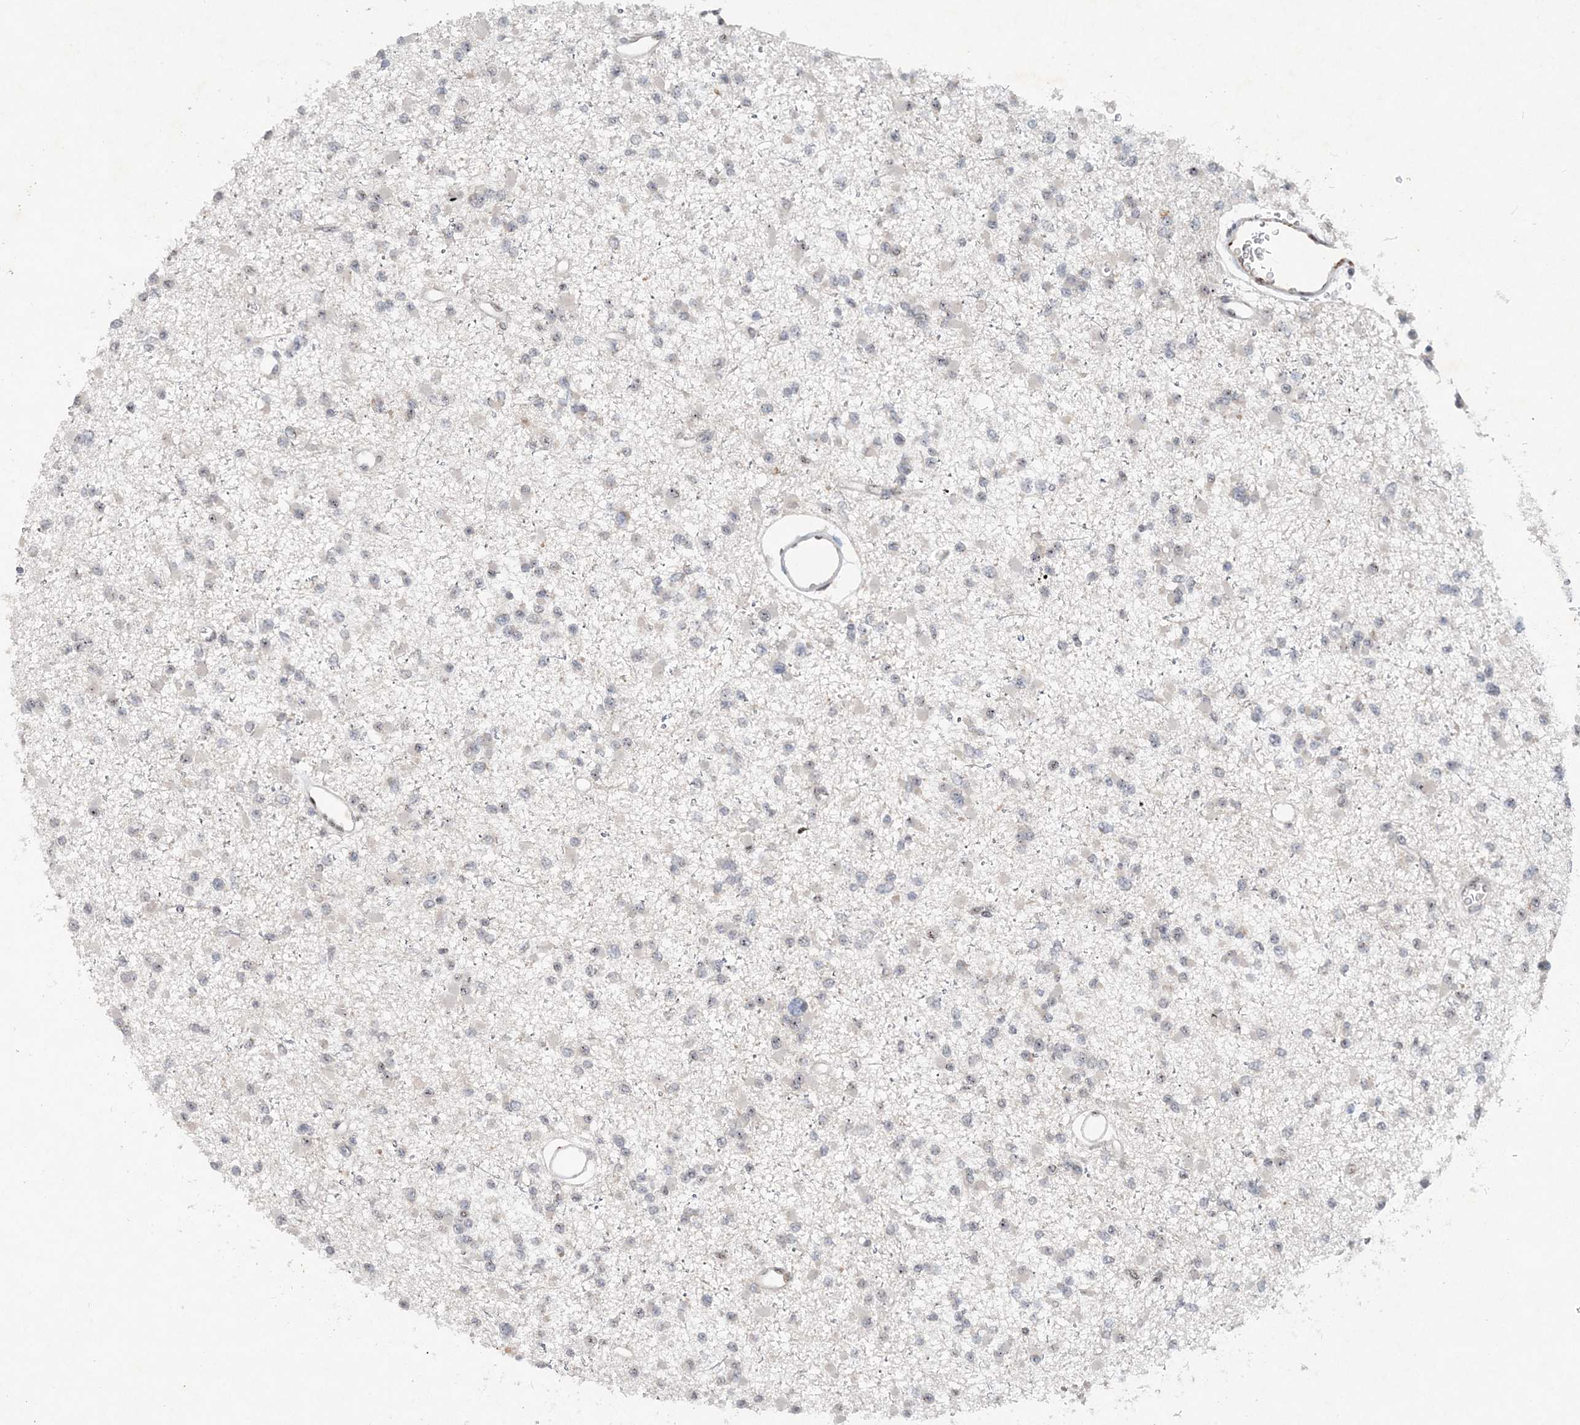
{"staining": {"intensity": "negative", "quantity": "none", "location": "none"}, "tissue": "glioma", "cell_type": "Tumor cells", "image_type": "cancer", "snomed": [{"axis": "morphology", "description": "Glioma, malignant, Low grade"}, {"axis": "topography", "description": "Brain"}], "caption": "This is a photomicrograph of immunohistochemistry staining of glioma, which shows no staining in tumor cells.", "gene": "GIN1", "patient": {"sex": "female", "age": 22}}